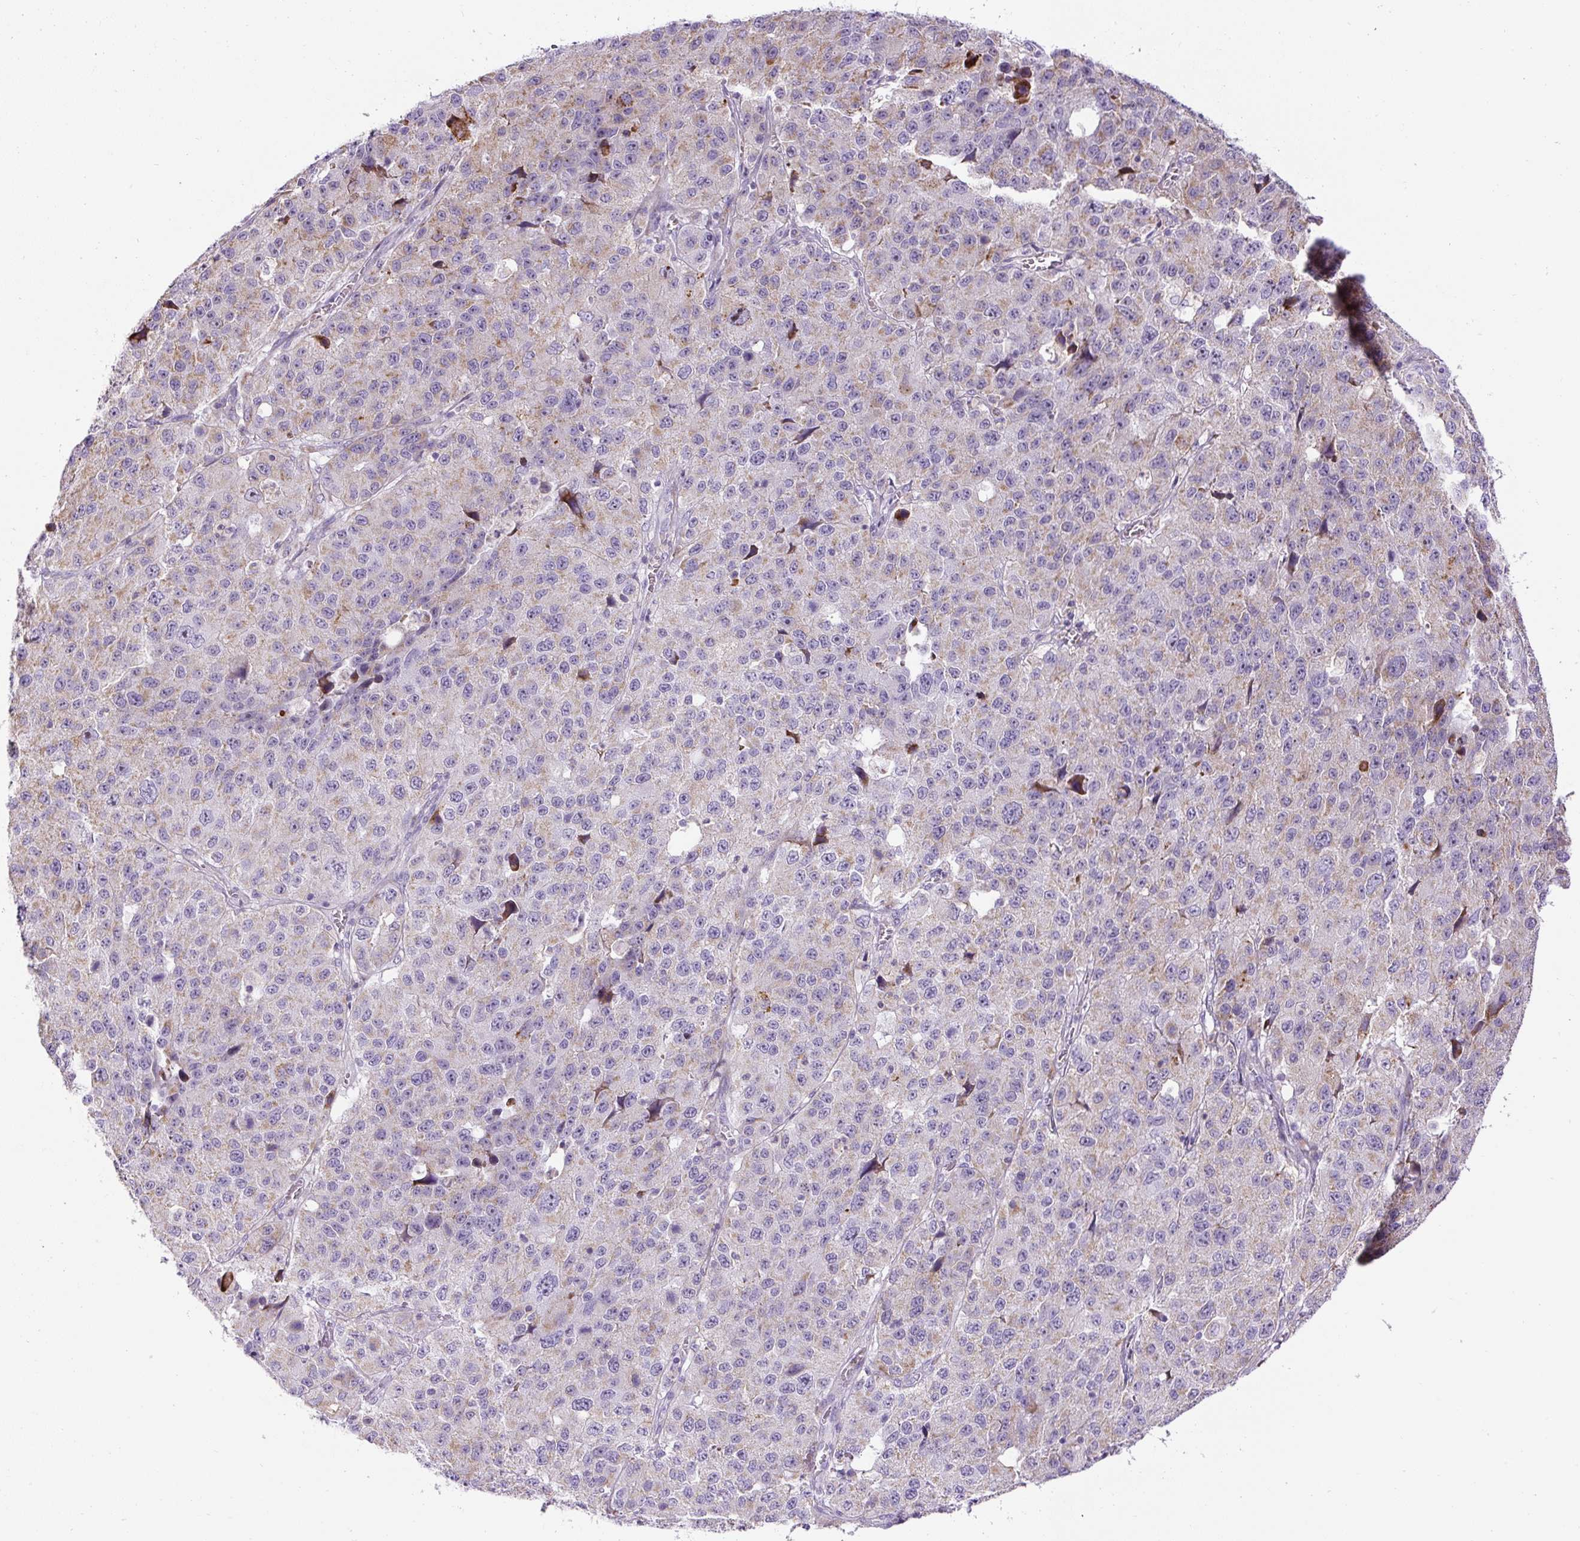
{"staining": {"intensity": "weak", "quantity": ">75%", "location": "cytoplasmic/membranous"}, "tissue": "stomach cancer", "cell_type": "Tumor cells", "image_type": "cancer", "snomed": [{"axis": "morphology", "description": "Adenocarcinoma, NOS"}, {"axis": "topography", "description": "Stomach"}], "caption": "There is low levels of weak cytoplasmic/membranous staining in tumor cells of stomach adenocarcinoma, as demonstrated by immunohistochemical staining (brown color).", "gene": "ZNF596", "patient": {"sex": "male", "age": 71}}